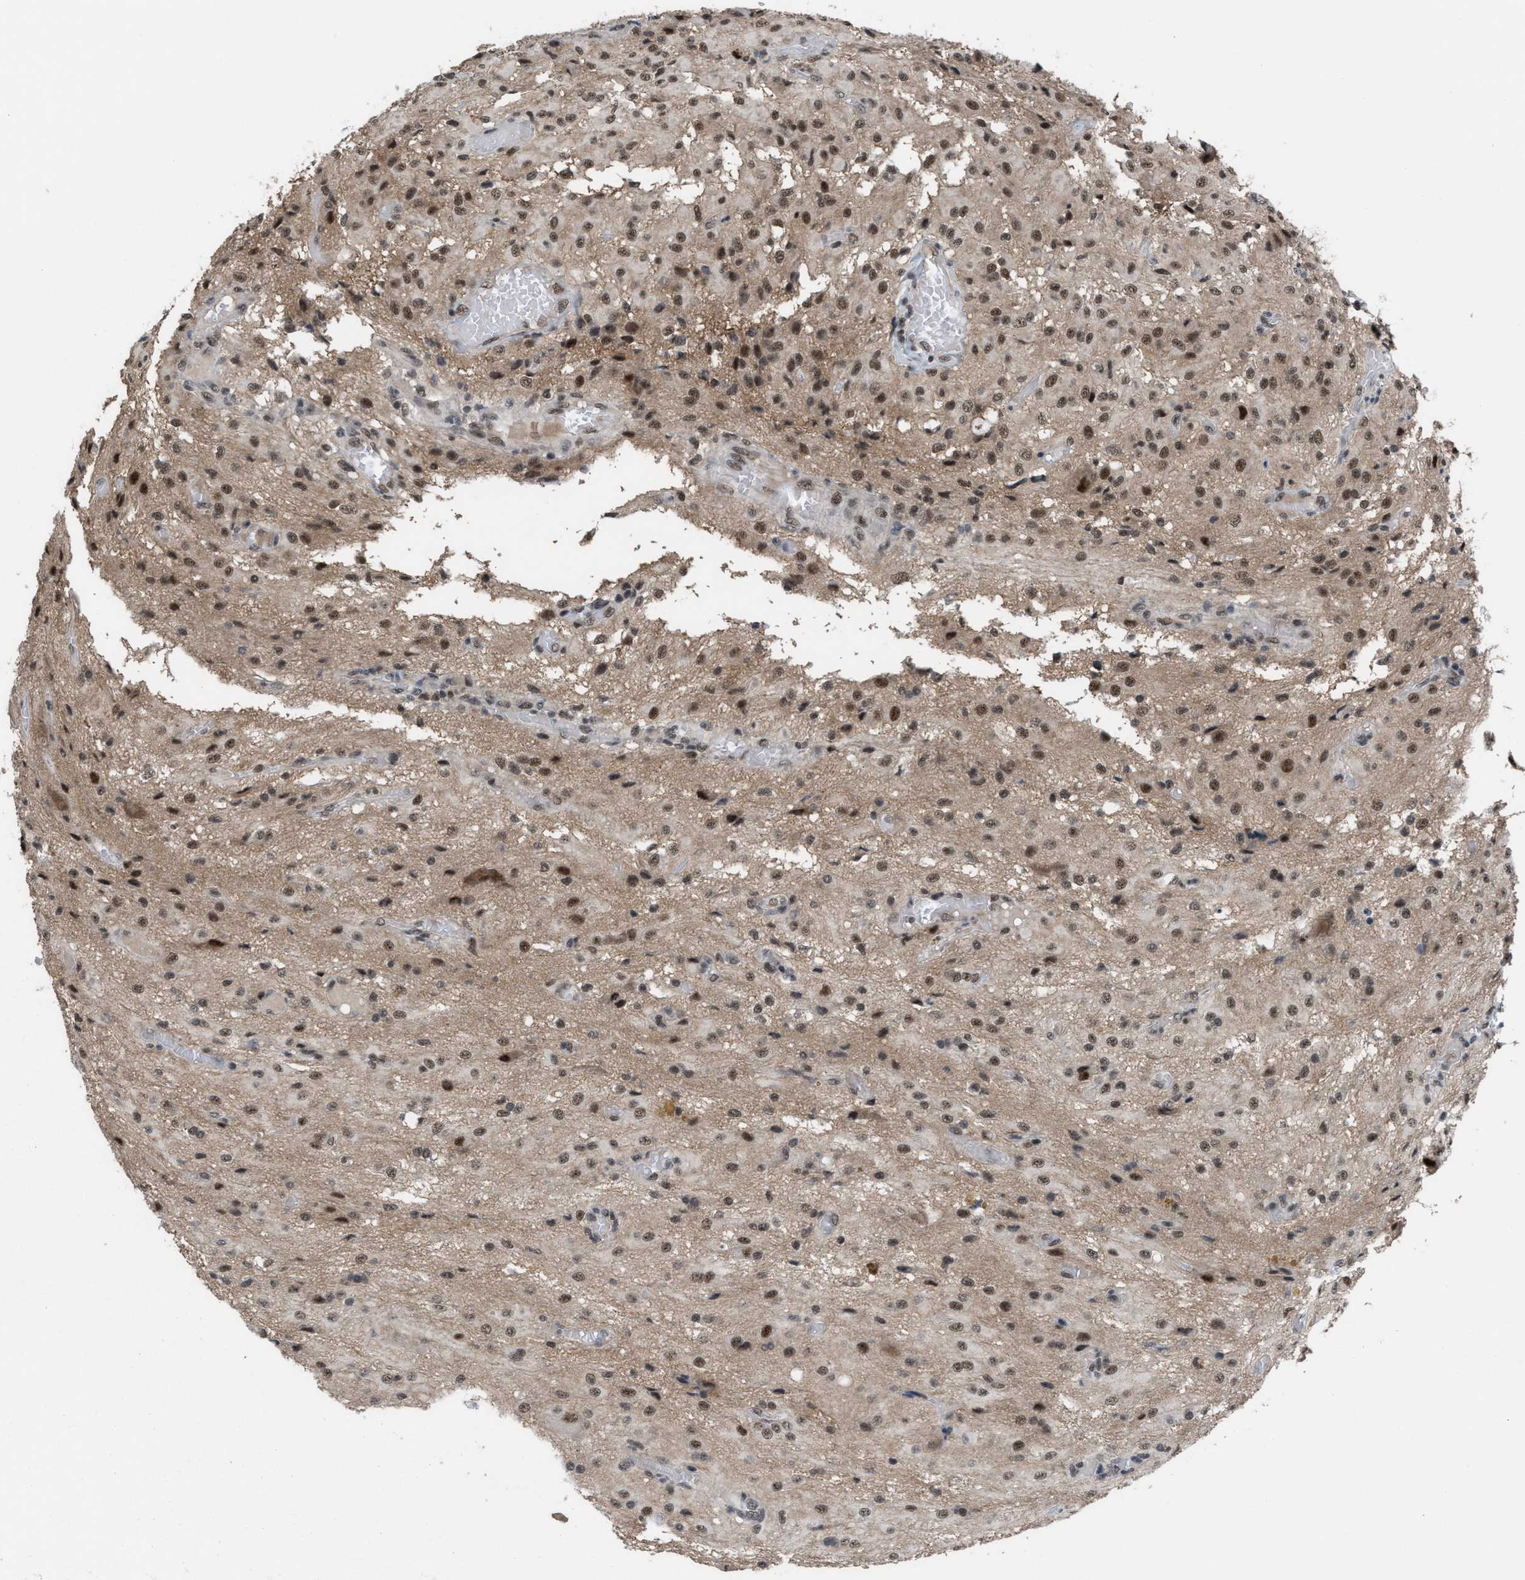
{"staining": {"intensity": "moderate", "quantity": ">75%", "location": "nuclear"}, "tissue": "glioma", "cell_type": "Tumor cells", "image_type": "cancer", "snomed": [{"axis": "morphology", "description": "Glioma, malignant, High grade"}, {"axis": "topography", "description": "Brain"}], "caption": "High-grade glioma (malignant) stained with immunohistochemistry (IHC) exhibits moderate nuclear expression in about >75% of tumor cells. (brown staining indicates protein expression, while blue staining denotes nuclei).", "gene": "PRPF4", "patient": {"sex": "female", "age": 59}}